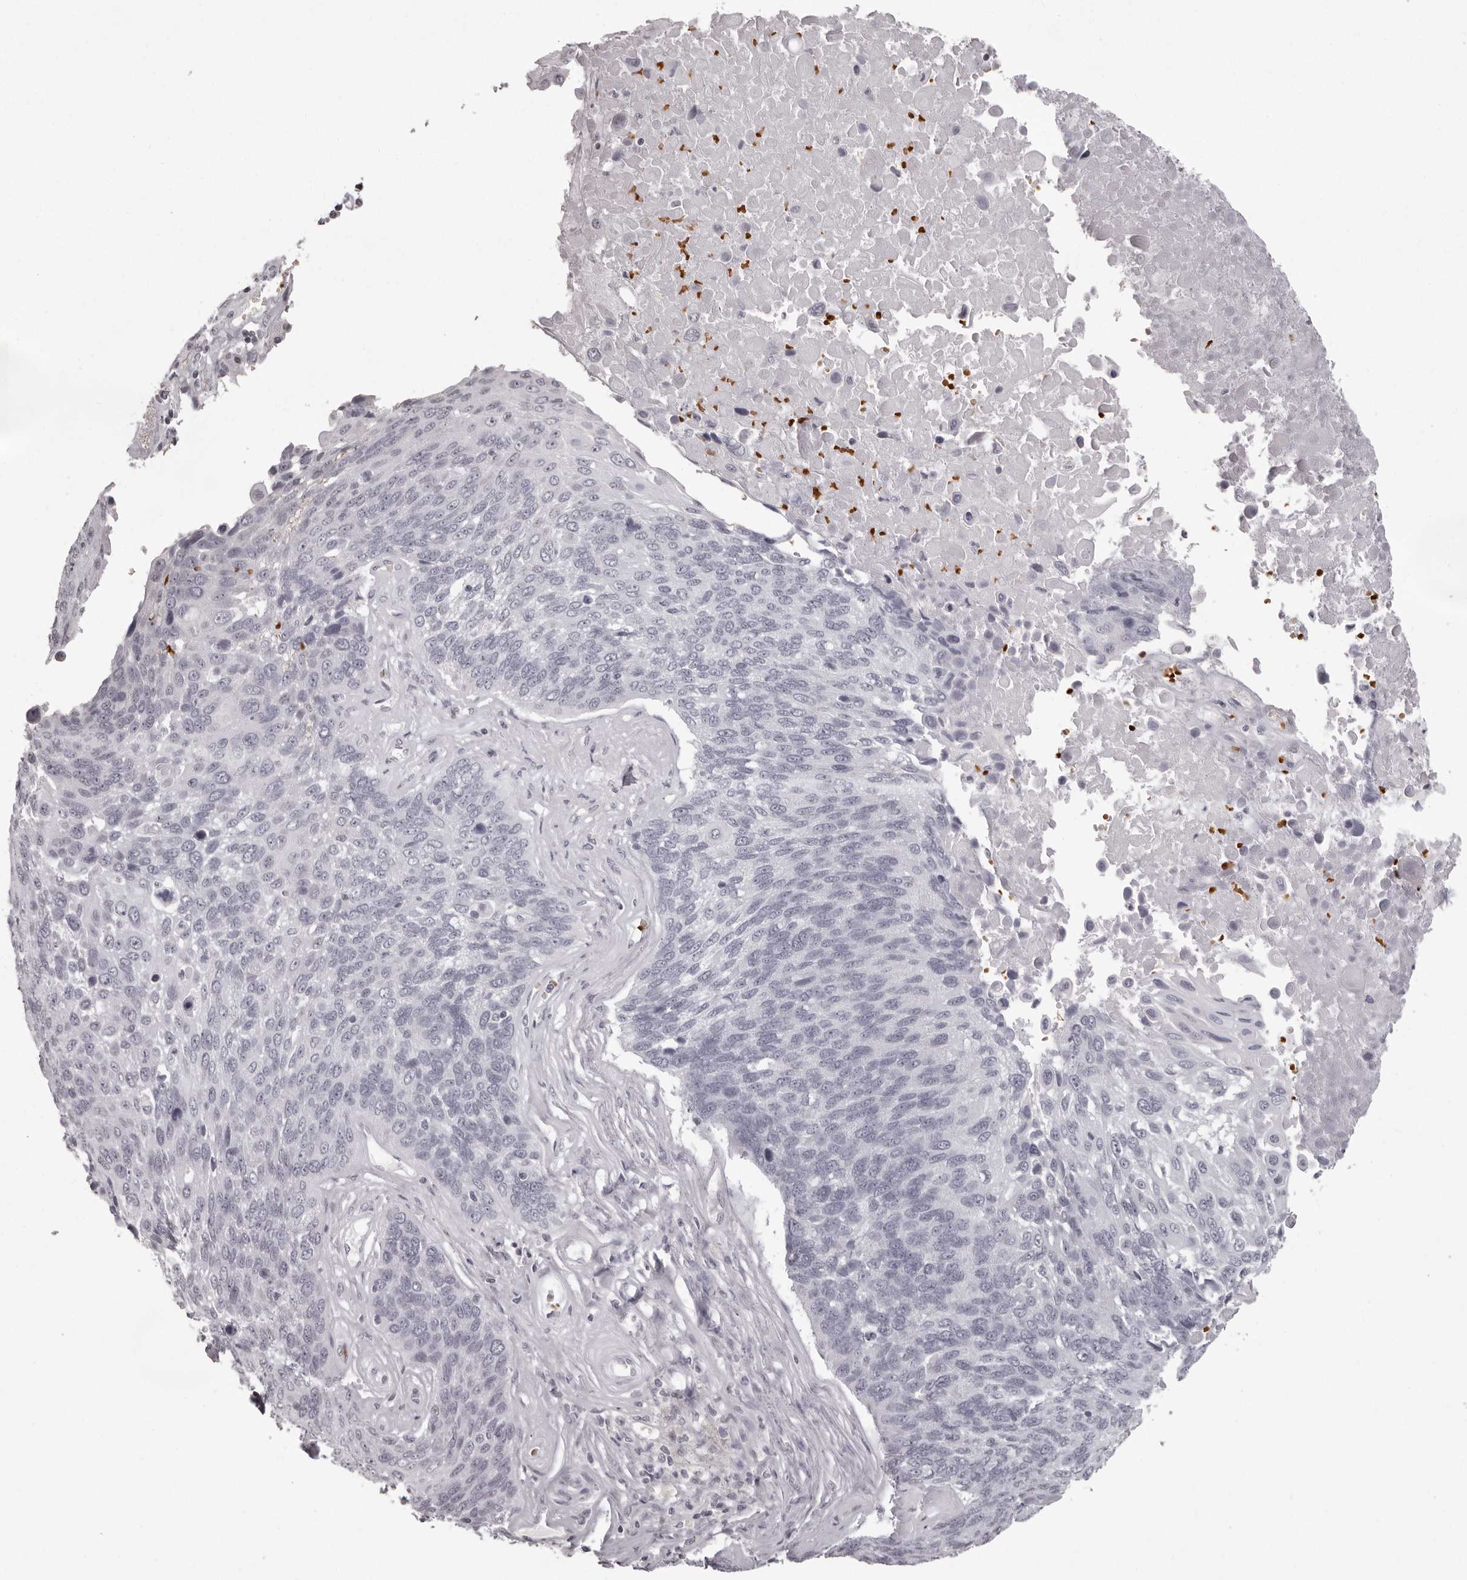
{"staining": {"intensity": "negative", "quantity": "none", "location": "none"}, "tissue": "lung cancer", "cell_type": "Tumor cells", "image_type": "cancer", "snomed": [{"axis": "morphology", "description": "Squamous cell carcinoma, NOS"}, {"axis": "topography", "description": "Lung"}], "caption": "Human lung cancer stained for a protein using IHC exhibits no staining in tumor cells.", "gene": "C8orf74", "patient": {"sex": "male", "age": 66}}